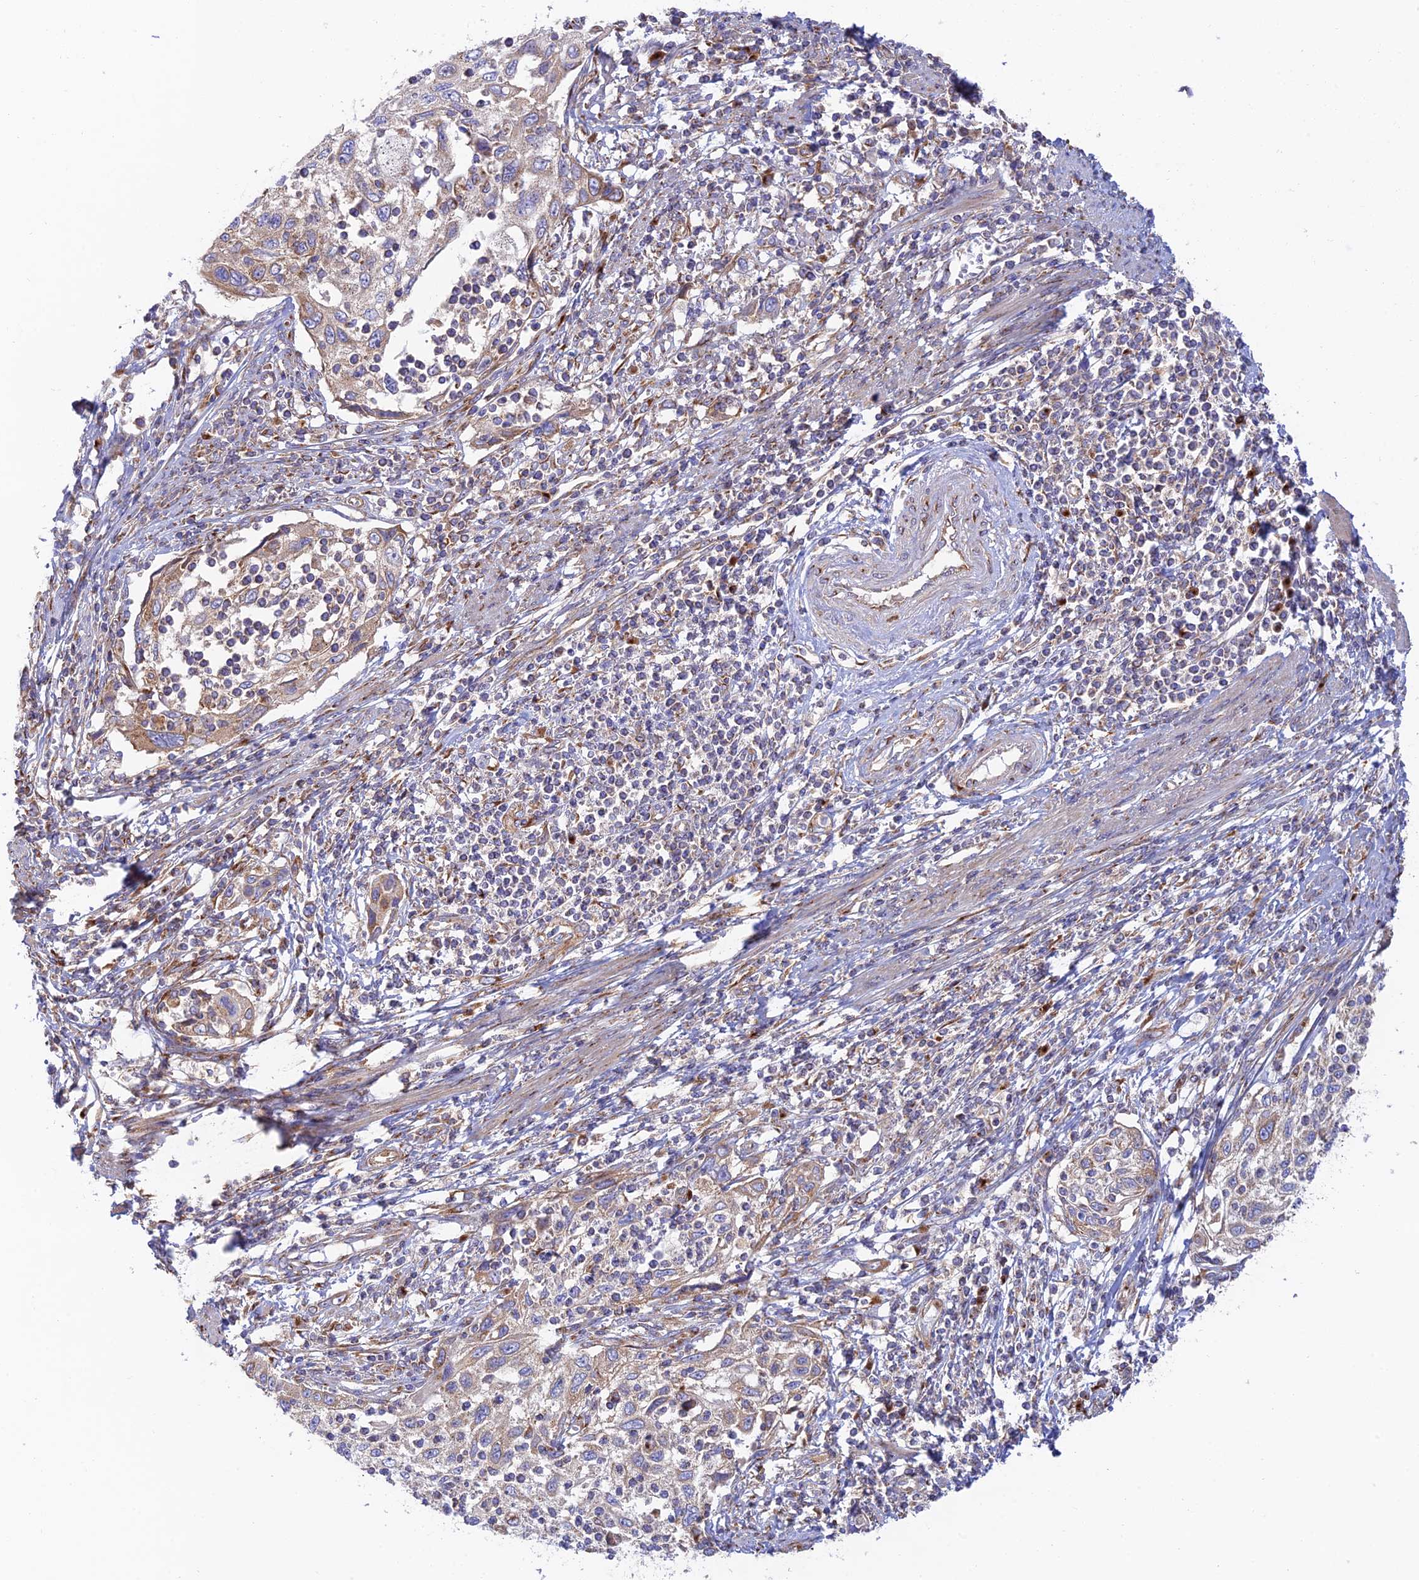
{"staining": {"intensity": "weak", "quantity": "25%-75%", "location": "cytoplasmic/membranous"}, "tissue": "cervical cancer", "cell_type": "Tumor cells", "image_type": "cancer", "snomed": [{"axis": "morphology", "description": "Squamous cell carcinoma, NOS"}, {"axis": "topography", "description": "Cervix"}], "caption": "Immunohistochemistry (DAB) staining of cervical cancer demonstrates weak cytoplasmic/membranous protein expression in approximately 25%-75% of tumor cells. The staining was performed using DAB, with brown indicating positive protein expression. Nuclei are stained blue with hematoxylin.", "gene": "GOLGA3", "patient": {"sex": "female", "age": 70}}